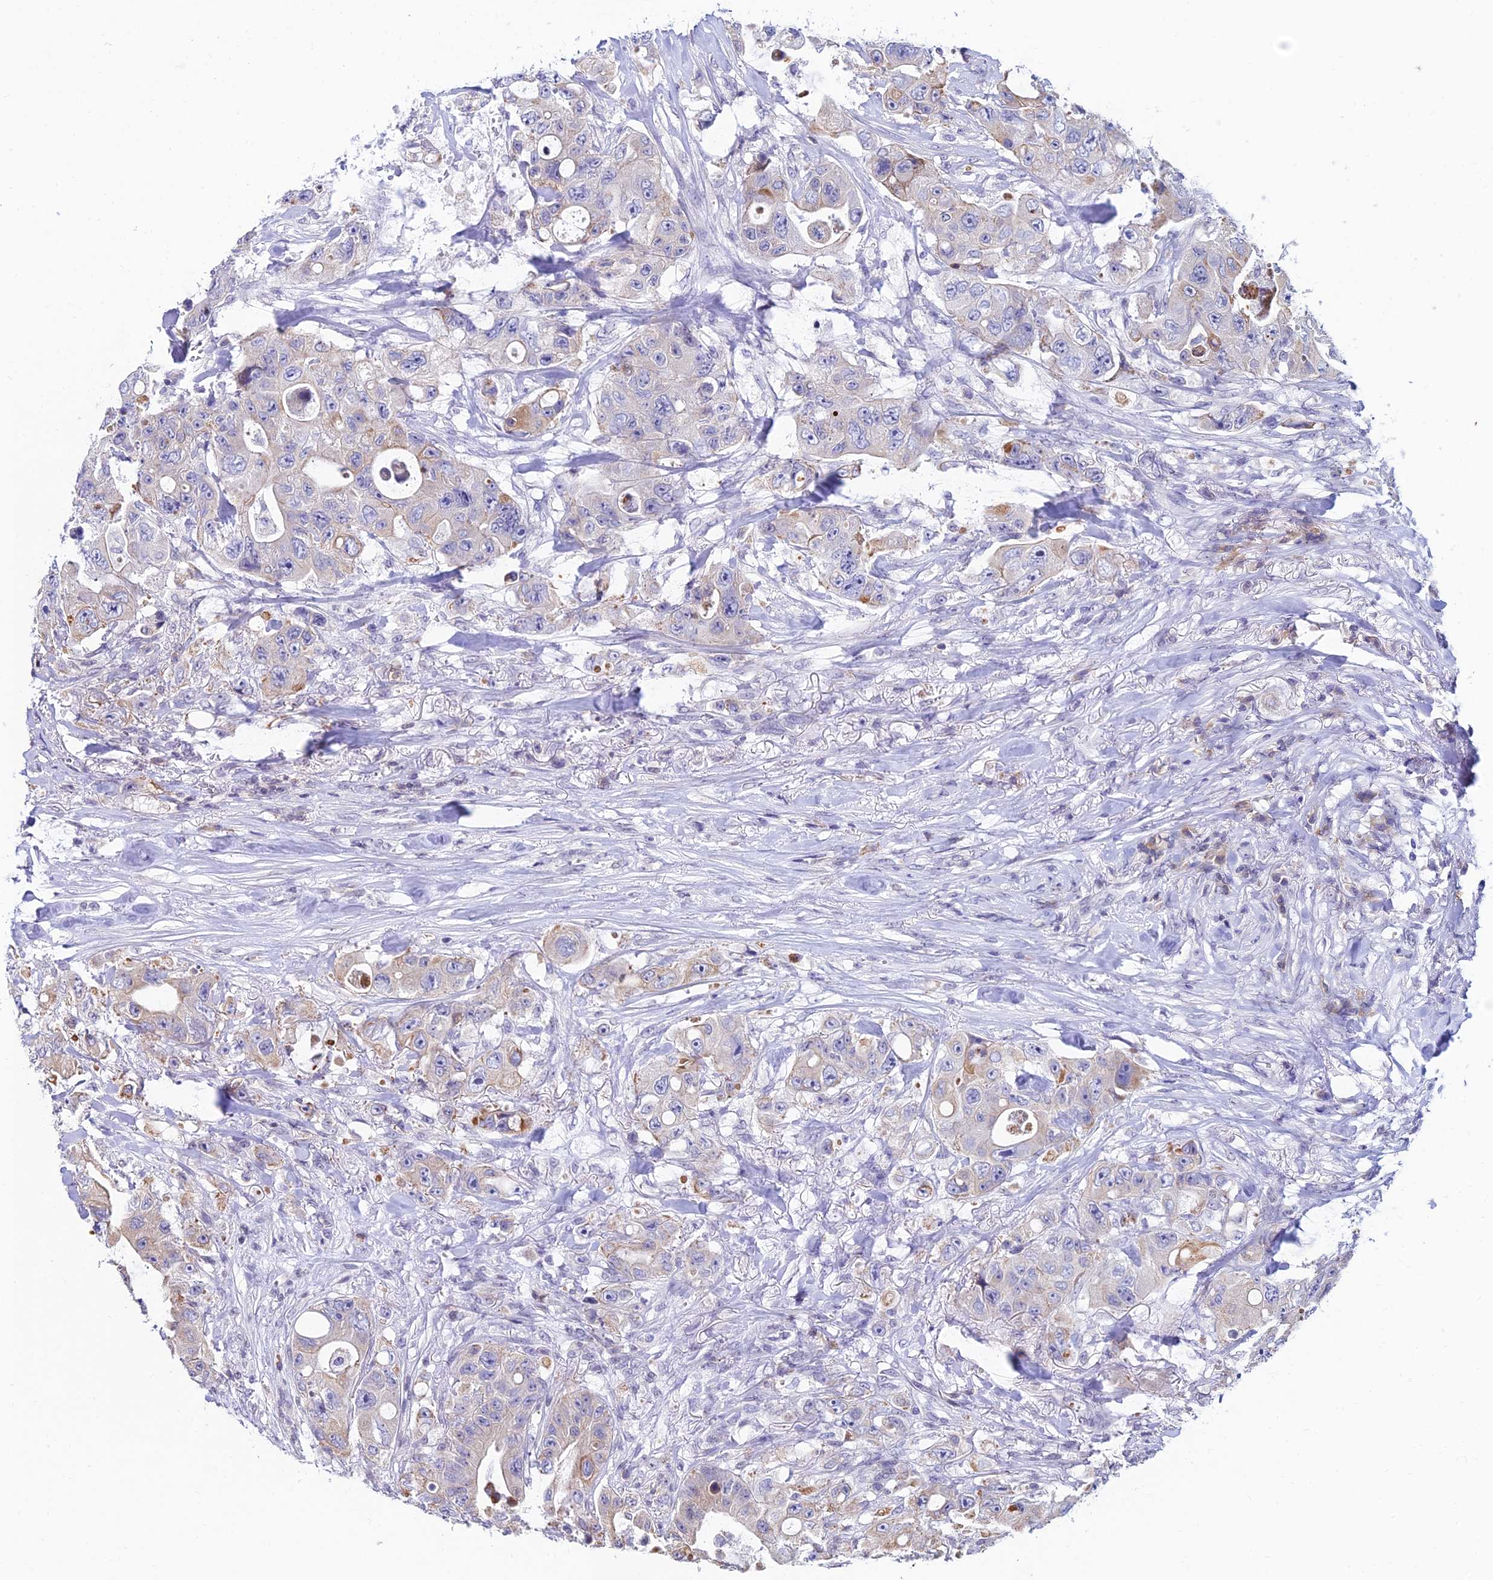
{"staining": {"intensity": "weak", "quantity": "<25%", "location": "cytoplasmic/membranous"}, "tissue": "colorectal cancer", "cell_type": "Tumor cells", "image_type": "cancer", "snomed": [{"axis": "morphology", "description": "Adenocarcinoma, NOS"}, {"axis": "topography", "description": "Colon"}], "caption": "DAB immunohistochemical staining of colorectal cancer (adenocarcinoma) shows no significant staining in tumor cells. Brightfield microscopy of immunohistochemistry stained with DAB (3,3'-diaminobenzidine) (brown) and hematoxylin (blue), captured at high magnification.", "gene": "CDNF", "patient": {"sex": "female", "age": 46}}